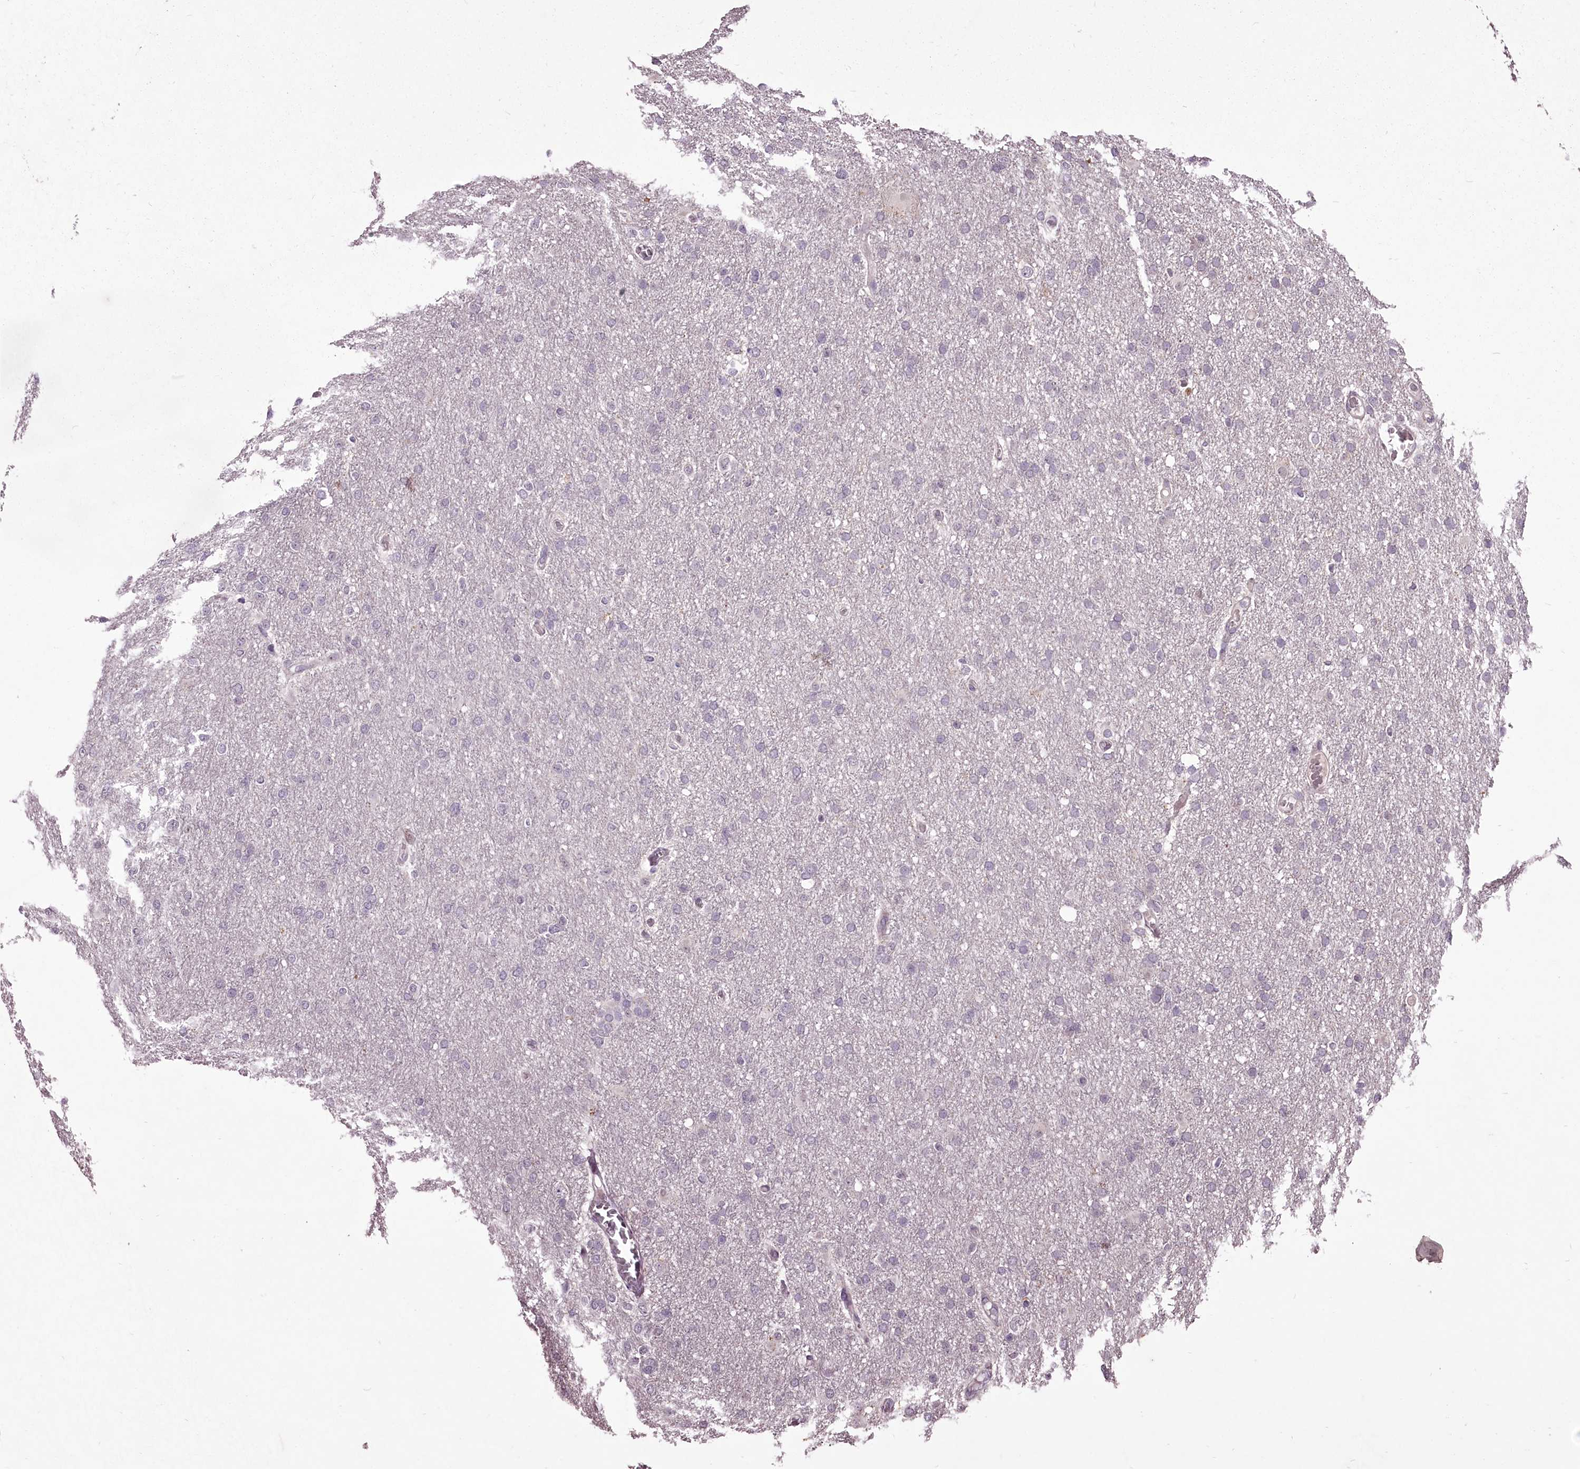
{"staining": {"intensity": "negative", "quantity": "none", "location": "none"}, "tissue": "glioma", "cell_type": "Tumor cells", "image_type": "cancer", "snomed": [{"axis": "morphology", "description": "Glioma, malignant, High grade"}, {"axis": "topography", "description": "Cerebral cortex"}], "caption": "High-grade glioma (malignant) was stained to show a protein in brown. There is no significant positivity in tumor cells.", "gene": "ADRA1D", "patient": {"sex": "female", "age": 36}}